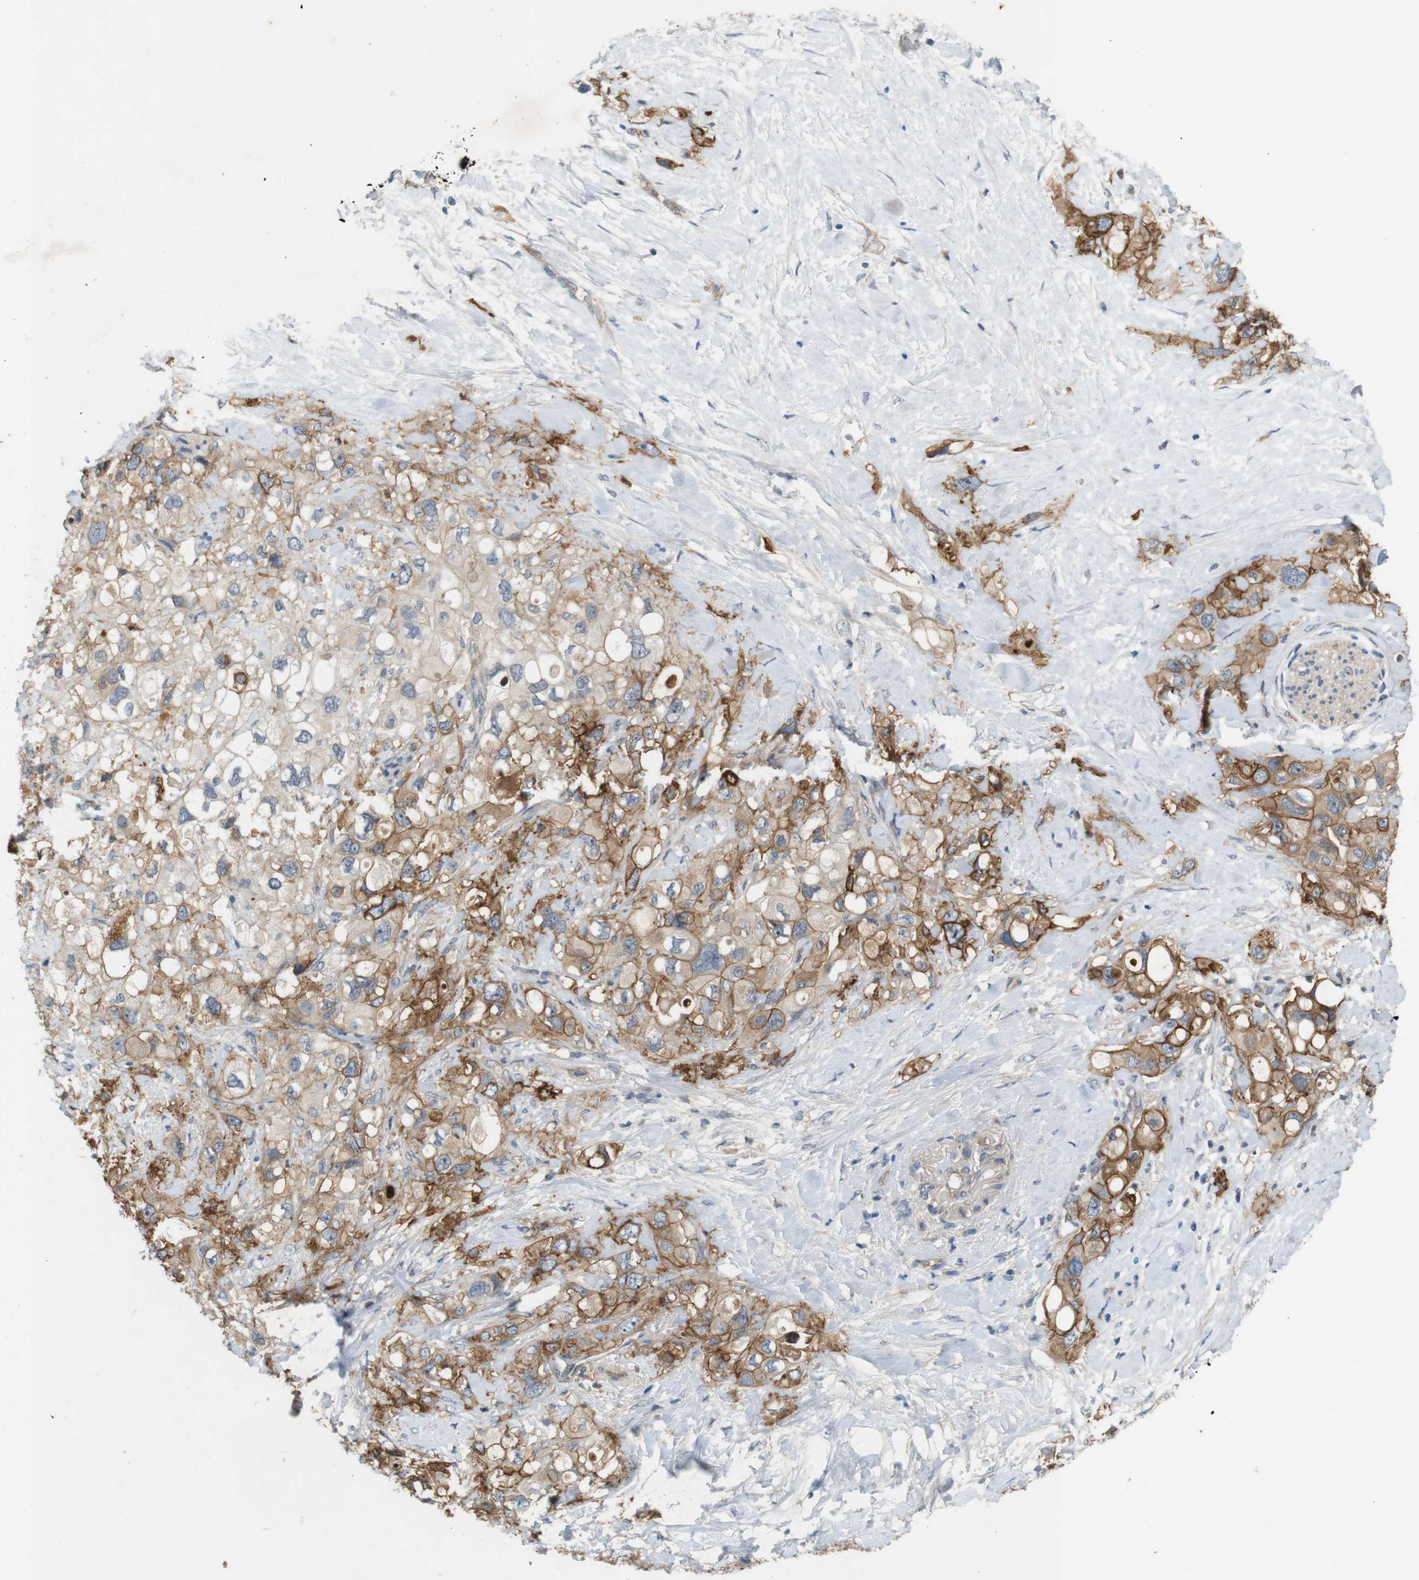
{"staining": {"intensity": "strong", "quantity": ">75%", "location": "cytoplasmic/membranous"}, "tissue": "pancreatic cancer", "cell_type": "Tumor cells", "image_type": "cancer", "snomed": [{"axis": "morphology", "description": "Adenocarcinoma, NOS"}, {"axis": "topography", "description": "Pancreas"}], "caption": "Pancreatic cancer (adenocarcinoma) stained with DAB (3,3'-diaminobenzidine) immunohistochemistry demonstrates high levels of strong cytoplasmic/membranous positivity in about >75% of tumor cells.", "gene": "PVR", "patient": {"sex": "female", "age": 56}}